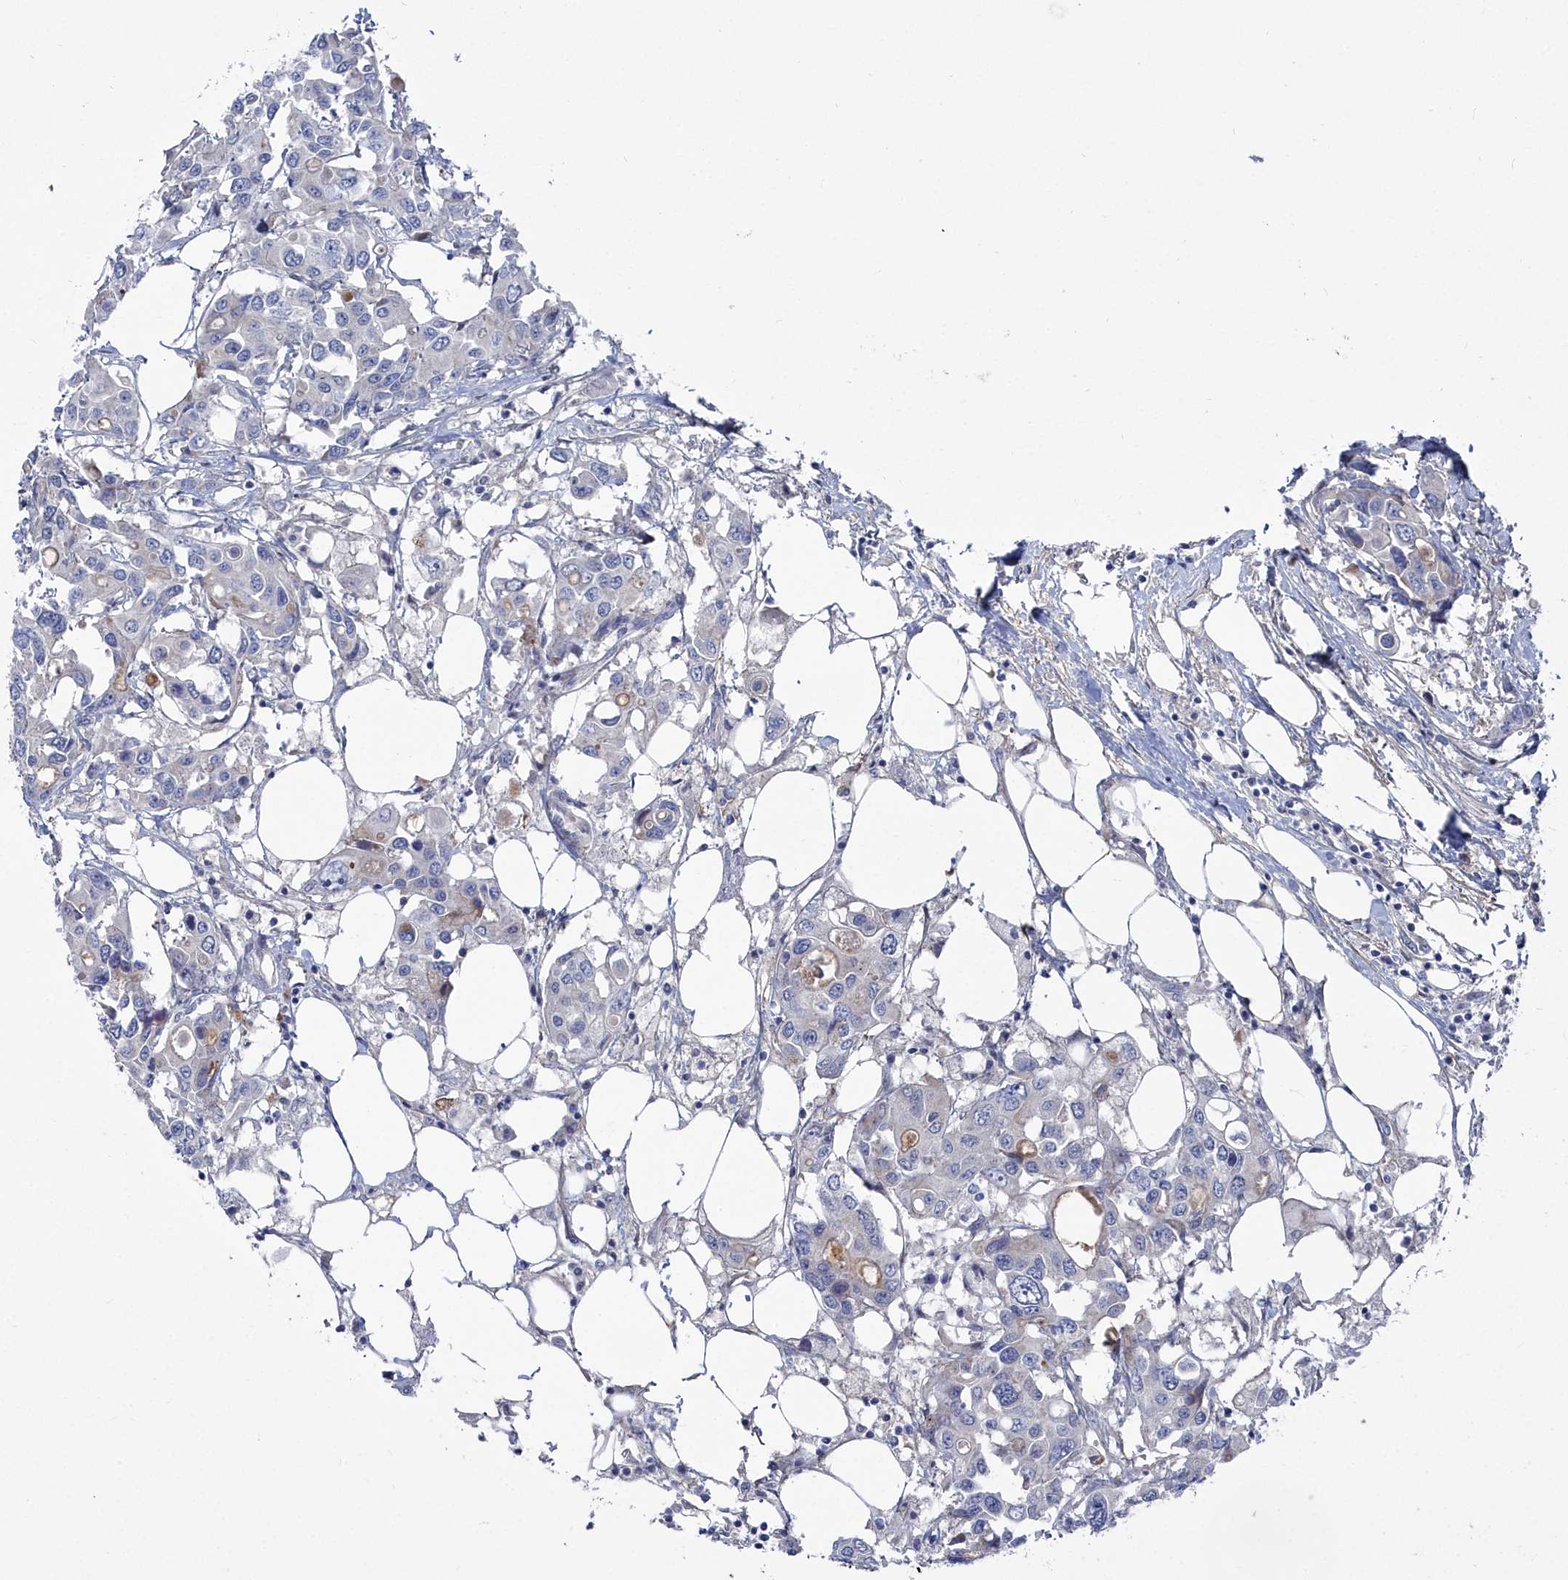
{"staining": {"intensity": "negative", "quantity": "none", "location": "none"}, "tissue": "colorectal cancer", "cell_type": "Tumor cells", "image_type": "cancer", "snomed": [{"axis": "morphology", "description": "Adenocarcinoma, NOS"}, {"axis": "topography", "description": "Colon"}], "caption": "An image of human colorectal adenocarcinoma is negative for staining in tumor cells.", "gene": "SHISAL2A", "patient": {"sex": "male", "age": 77}}